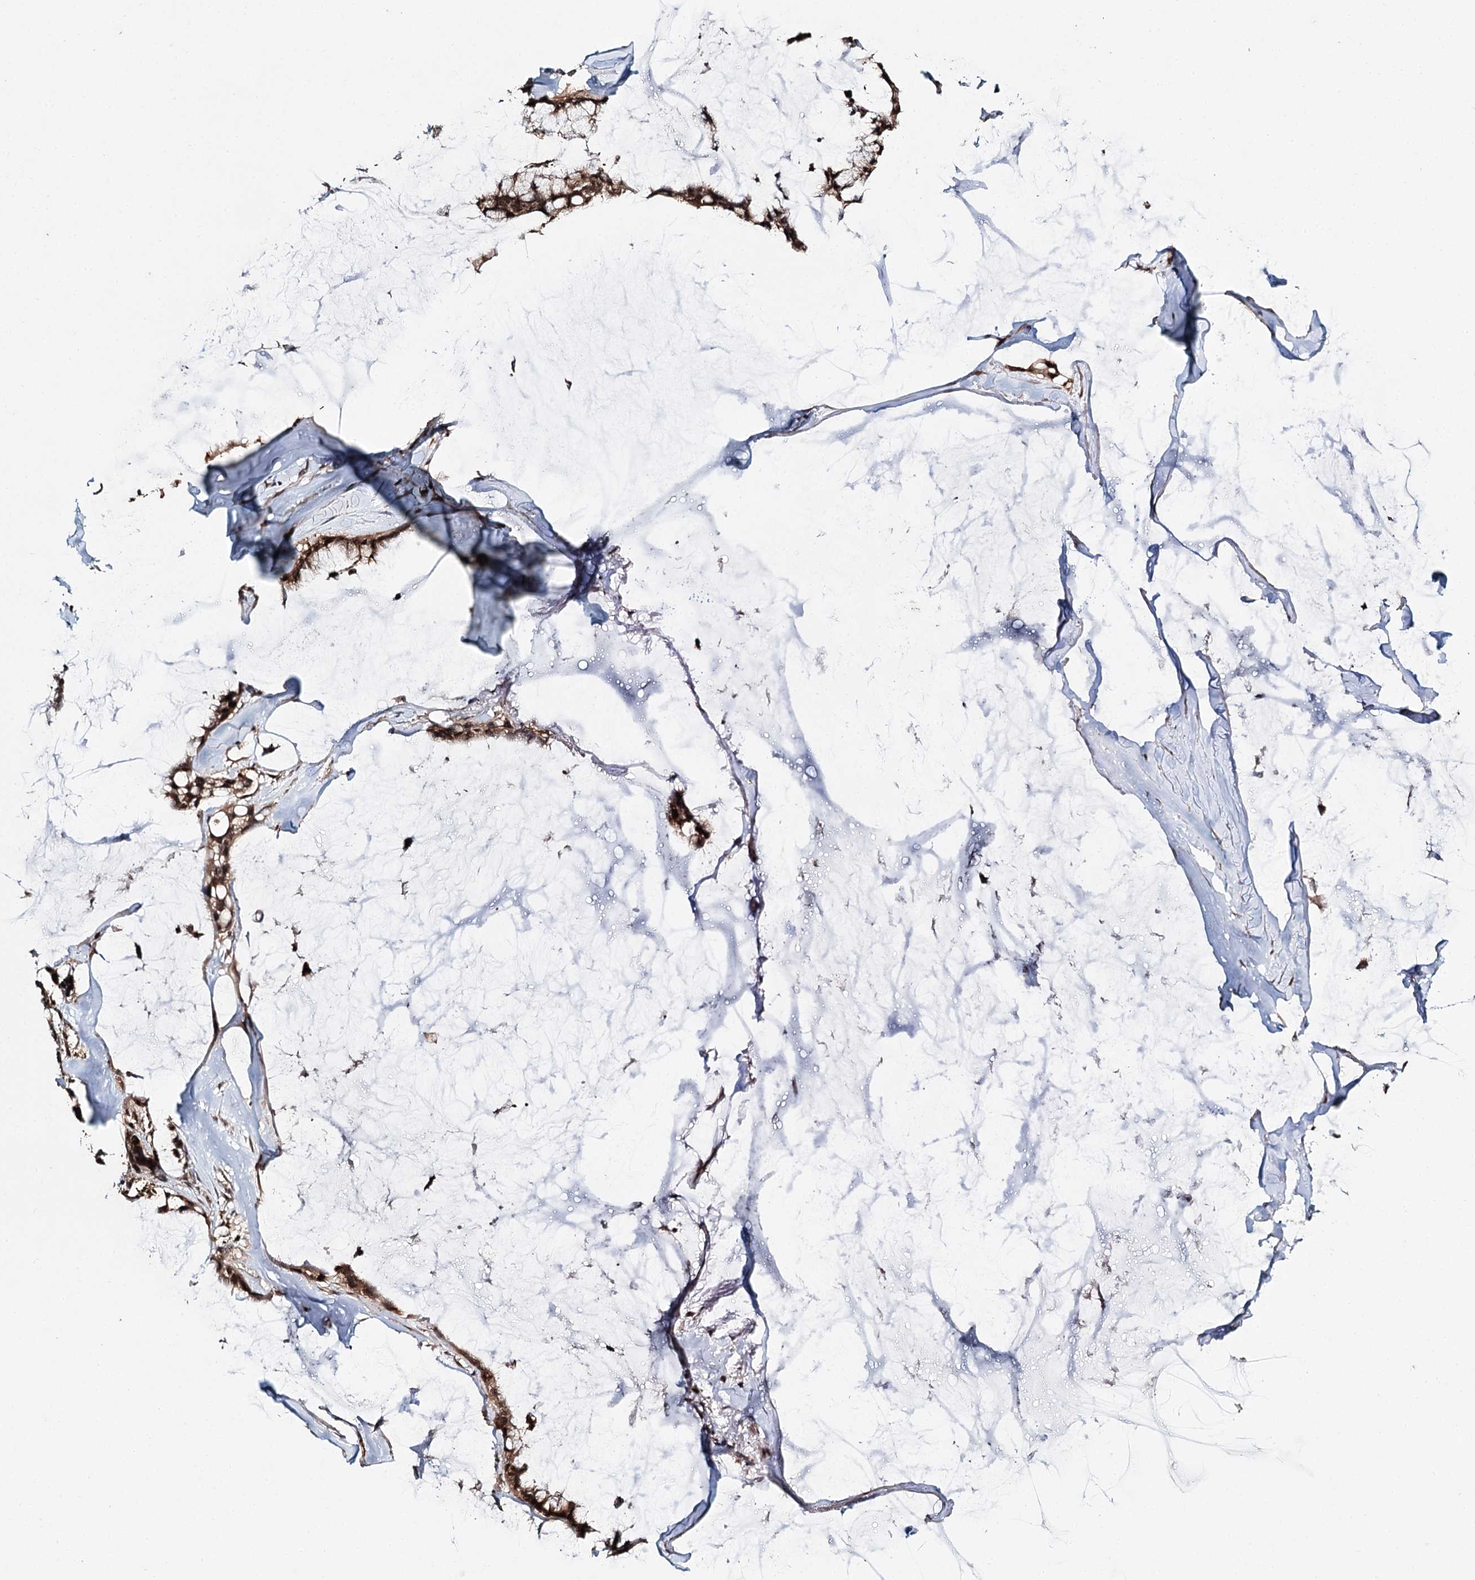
{"staining": {"intensity": "moderate", "quantity": ">75%", "location": "cytoplasmic/membranous,nuclear"}, "tissue": "ovarian cancer", "cell_type": "Tumor cells", "image_type": "cancer", "snomed": [{"axis": "morphology", "description": "Cystadenocarcinoma, mucinous, NOS"}, {"axis": "topography", "description": "Ovary"}], "caption": "There is medium levels of moderate cytoplasmic/membranous and nuclear positivity in tumor cells of ovarian mucinous cystadenocarcinoma, as demonstrated by immunohistochemical staining (brown color).", "gene": "N6AMT1", "patient": {"sex": "female", "age": 39}}